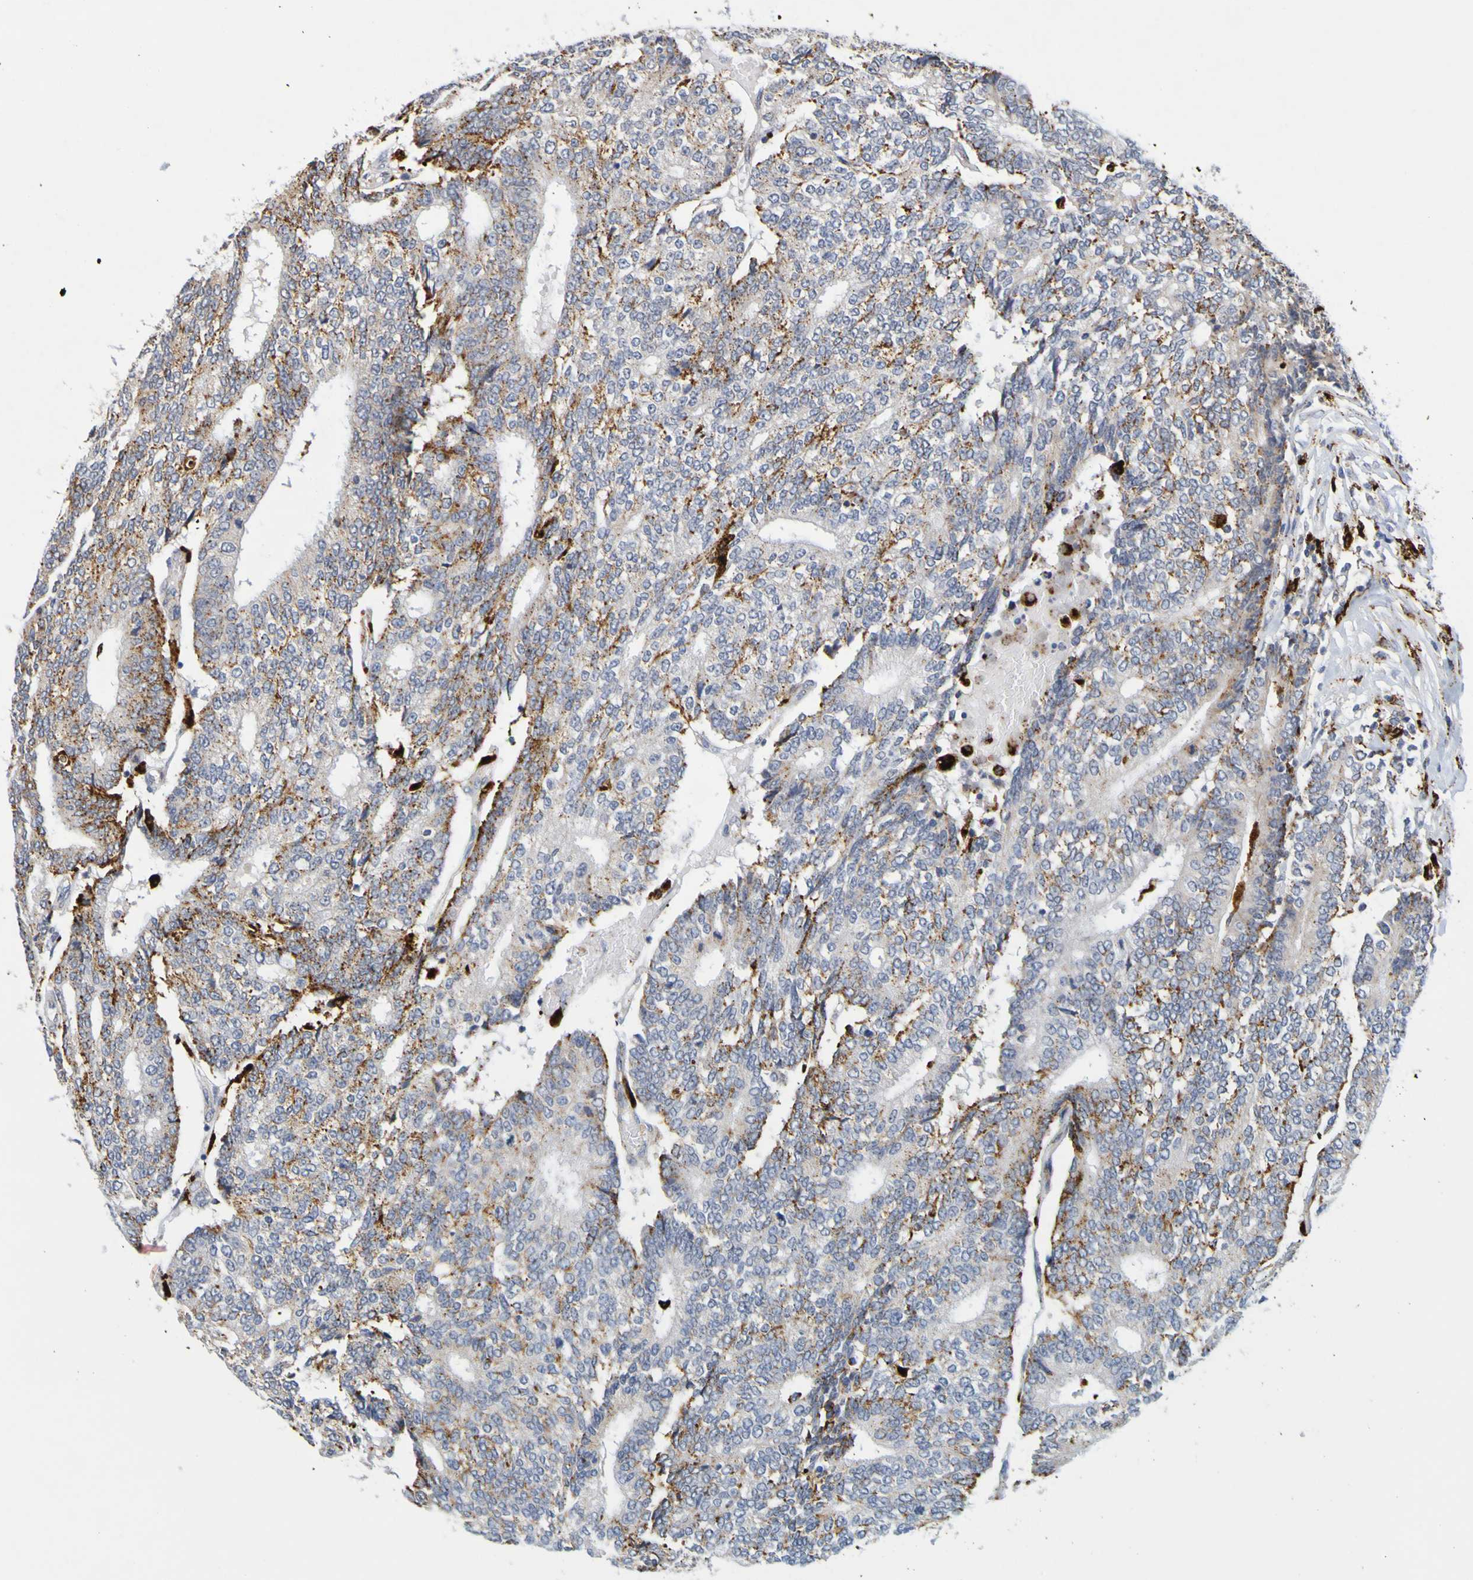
{"staining": {"intensity": "moderate", "quantity": "25%-75%", "location": "cytoplasmic/membranous"}, "tissue": "prostate cancer", "cell_type": "Tumor cells", "image_type": "cancer", "snomed": [{"axis": "morphology", "description": "Normal tissue, NOS"}, {"axis": "morphology", "description": "Adenocarcinoma, High grade"}, {"axis": "topography", "description": "Prostate"}, {"axis": "topography", "description": "Seminal veicle"}], "caption": "Tumor cells exhibit medium levels of moderate cytoplasmic/membranous expression in approximately 25%-75% of cells in prostate cancer (high-grade adenocarcinoma). The staining is performed using DAB brown chromogen to label protein expression. The nuclei are counter-stained blue using hematoxylin.", "gene": "TPH1", "patient": {"sex": "male", "age": 55}}